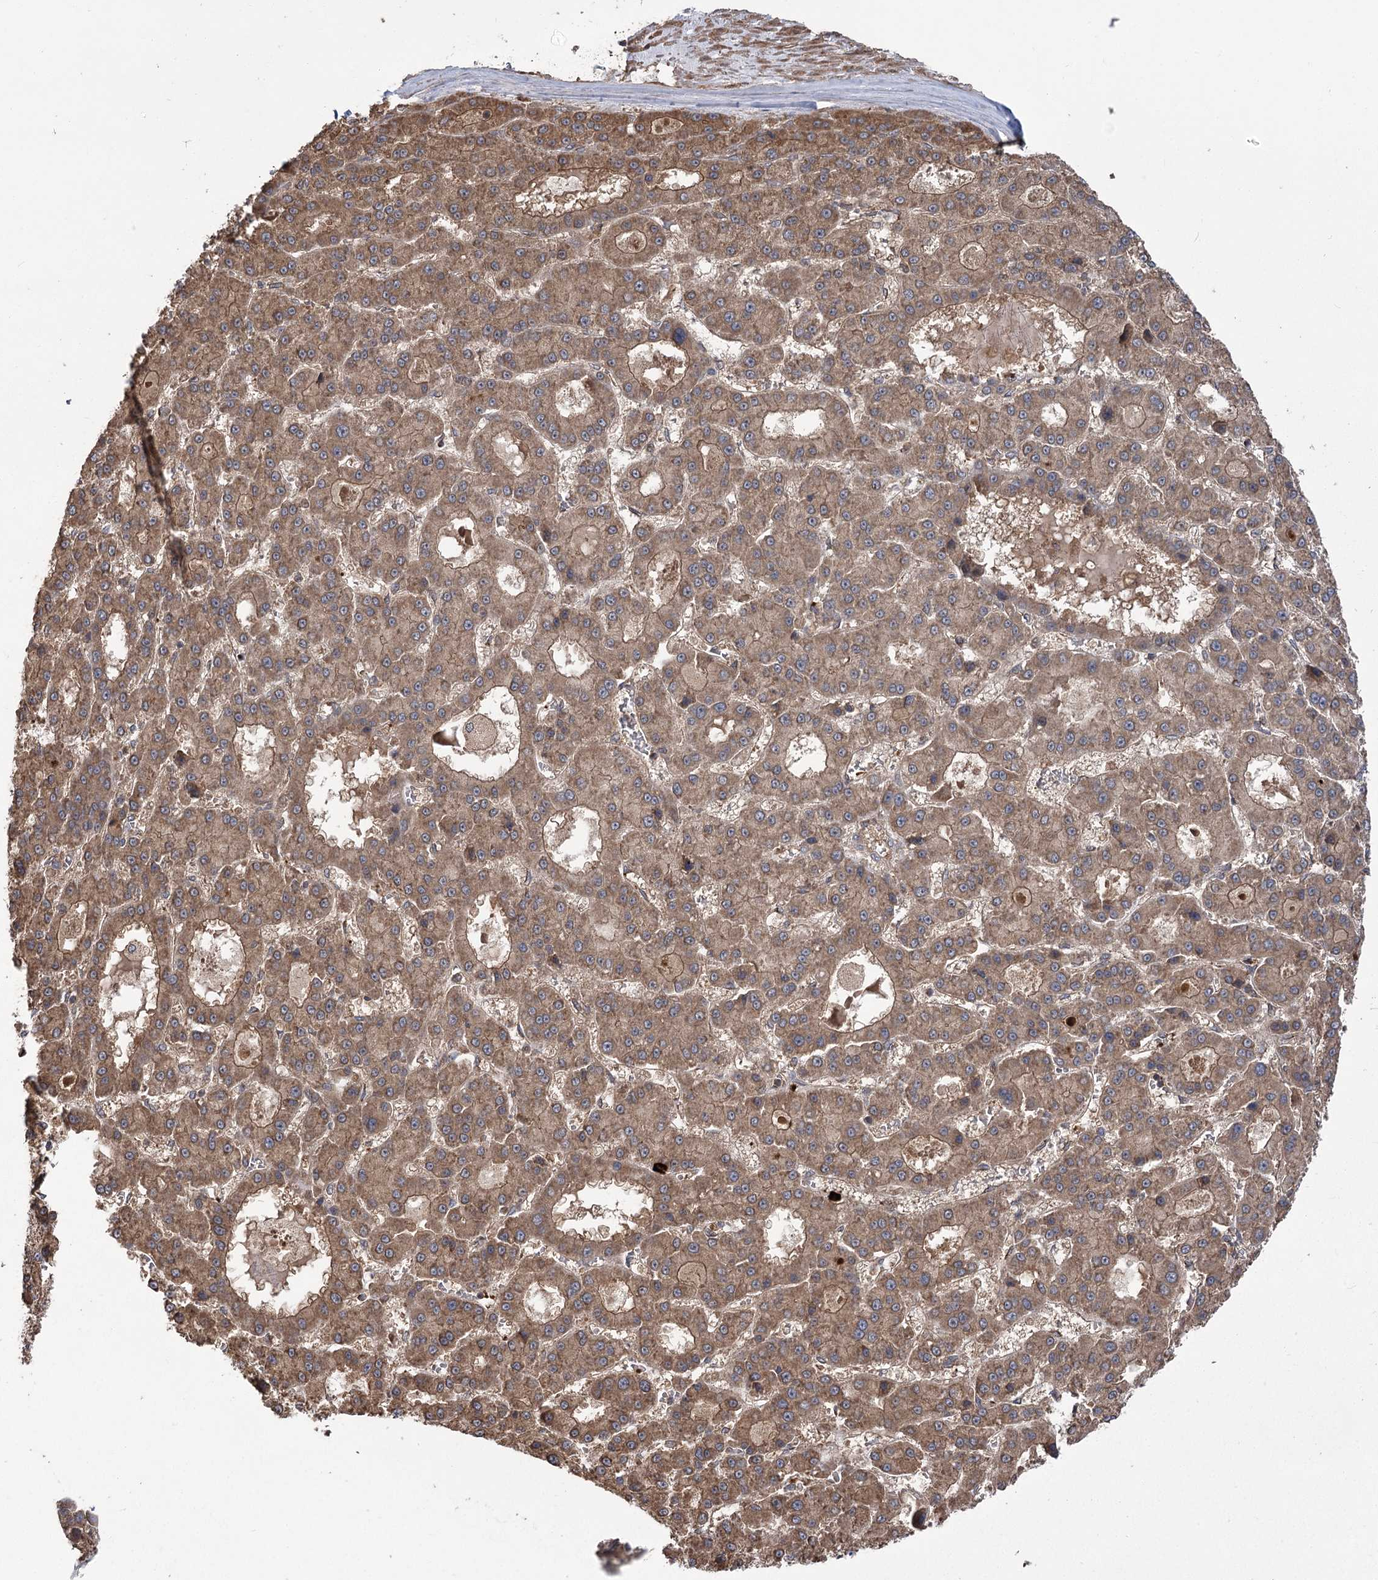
{"staining": {"intensity": "moderate", "quantity": ">75%", "location": "cytoplasmic/membranous"}, "tissue": "liver cancer", "cell_type": "Tumor cells", "image_type": "cancer", "snomed": [{"axis": "morphology", "description": "Carcinoma, Hepatocellular, NOS"}, {"axis": "topography", "description": "Liver"}], "caption": "Protein staining of liver cancer (hepatocellular carcinoma) tissue displays moderate cytoplasmic/membranous staining in about >75% of tumor cells.", "gene": "CARD19", "patient": {"sex": "male", "age": 70}}